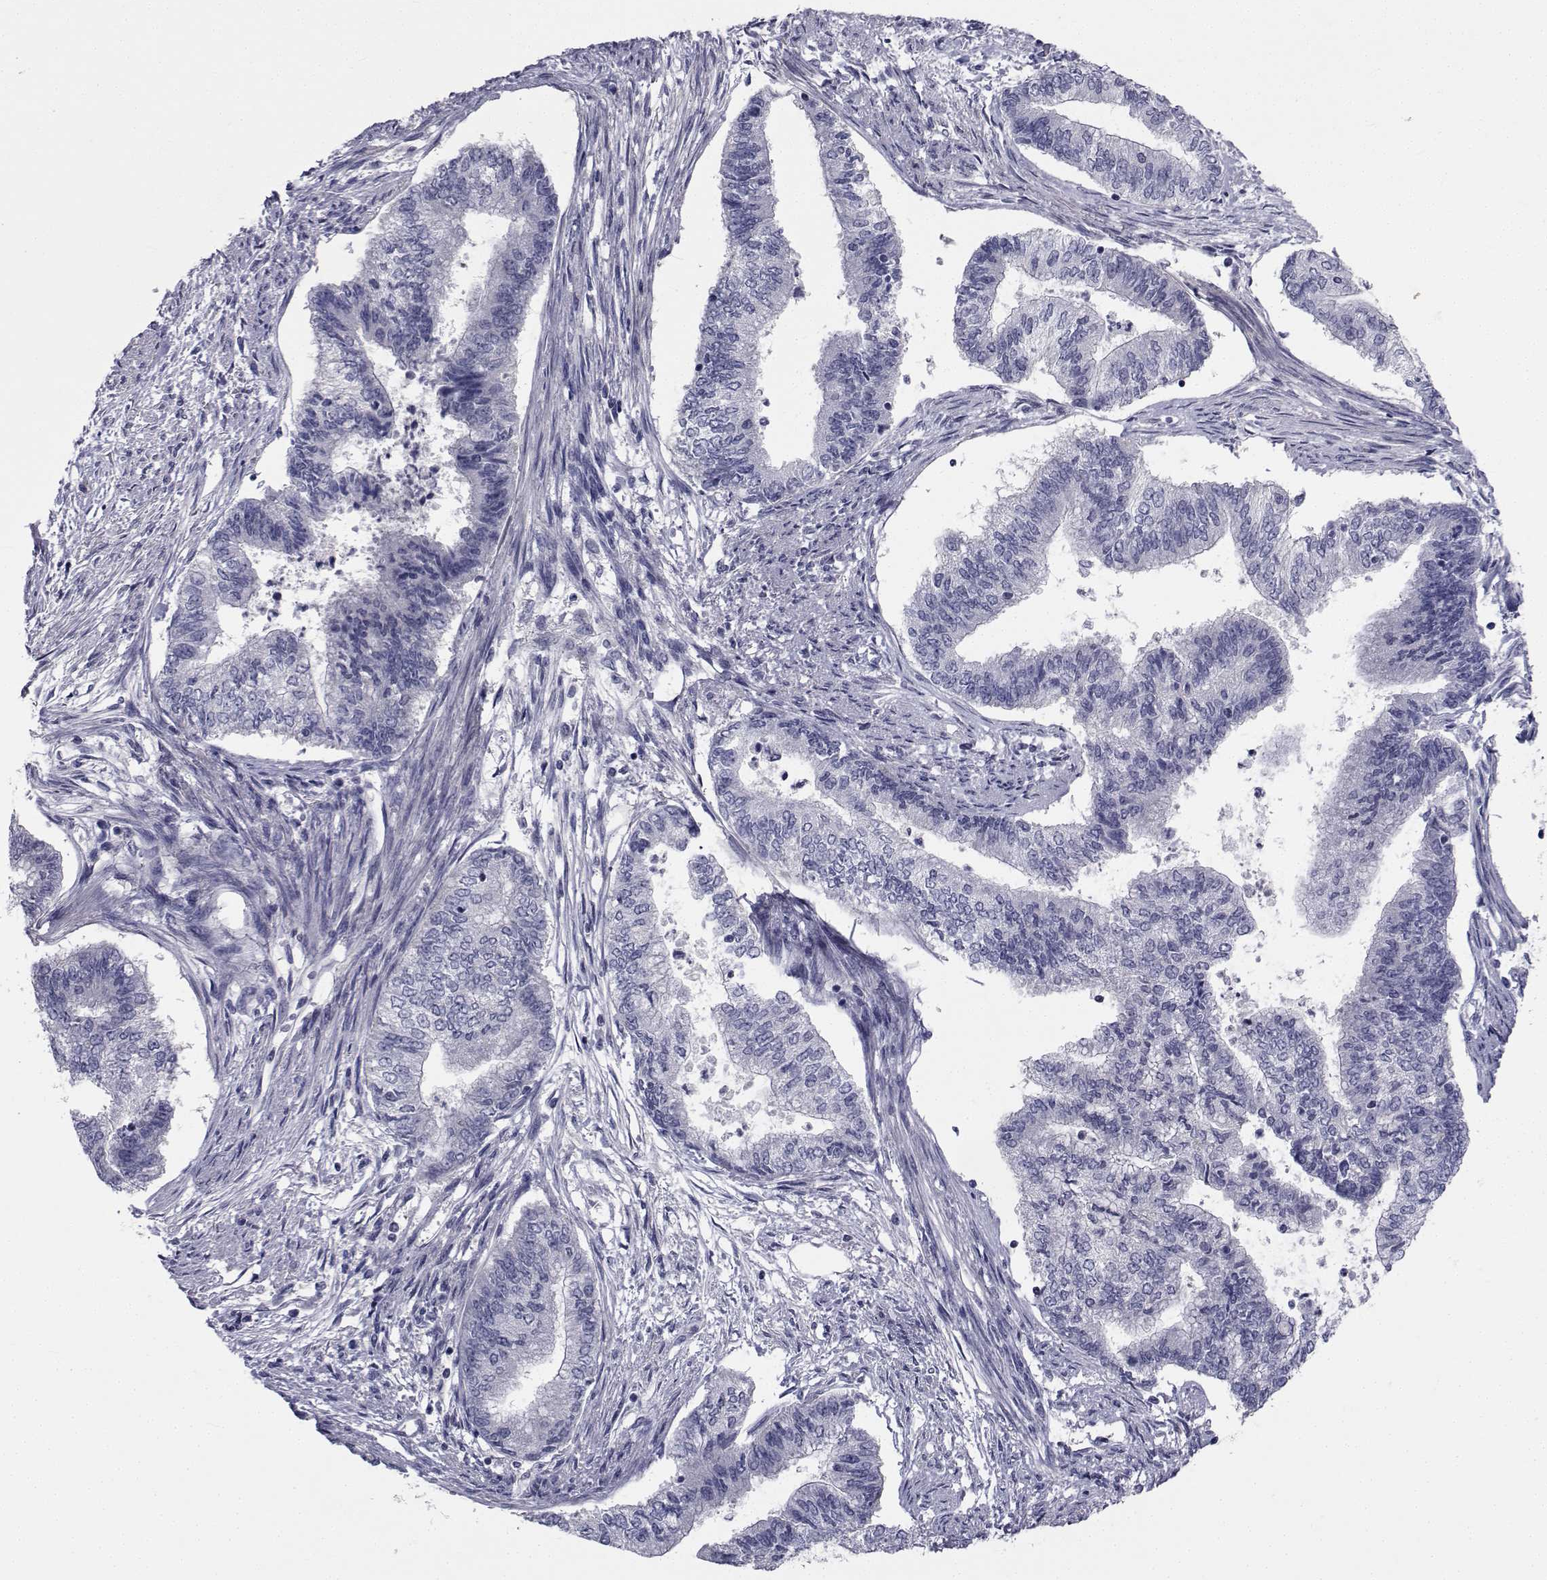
{"staining": {"intensity": "negative", "quantity": "none", "location": "none"}, "tissue": "endometrial cancer", "cell_type": "Tumor cells", "image_type": "cancer", "snomed": [{"axis": "morphology", "description": "Adenocarcinoma, NOS"}, {"axis": "topography", "description": "Endometrium"}], "caption": "There is no significant staining in tumor cells of endometrial adenocarcinoma.", "gene": "CHRNA1", "patient": {"sex": "female", "age": 65}}